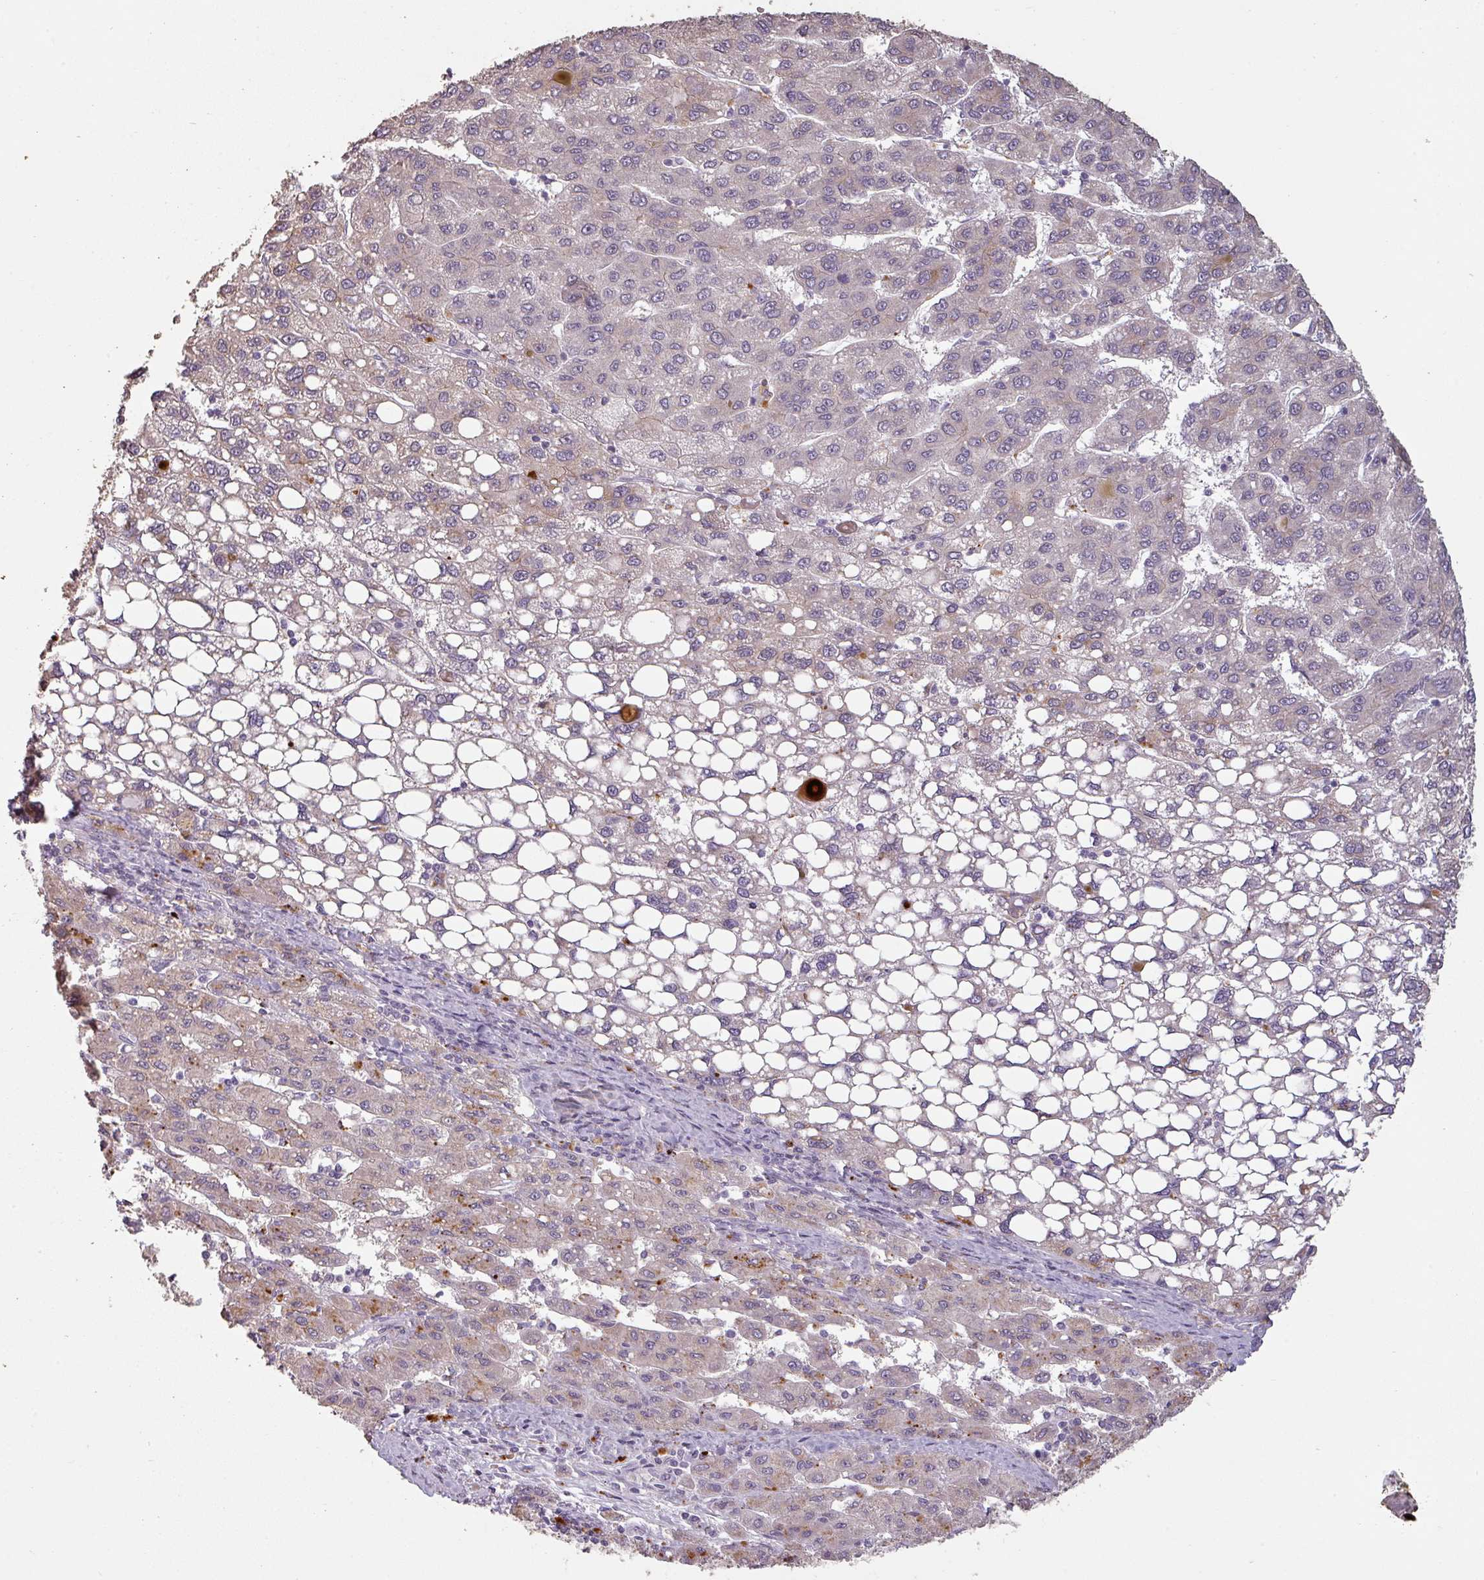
{"staining": {"intensity": "moderate", "quantity": "<25%", "location": "cytoplasmic/membranous"}, "tissue": "liver cancer", "cell_type": "Tumor cells", "image_type": "cancer", "snomed": [{"axis": "morphology", "description": "Carcinoma, Hepatocellular, NOS"}, {"axis": "topography", "description": "Liver"}], "caption": "Liver hepatocellular carcinoma was stained to show a protein in brown. There is low levels of moderate cytoplasmic/membranous positivity in approximately <25% of tumor cells.", "gene": "LYPLA1", "patient": {"sex": "female", "age": 82}}